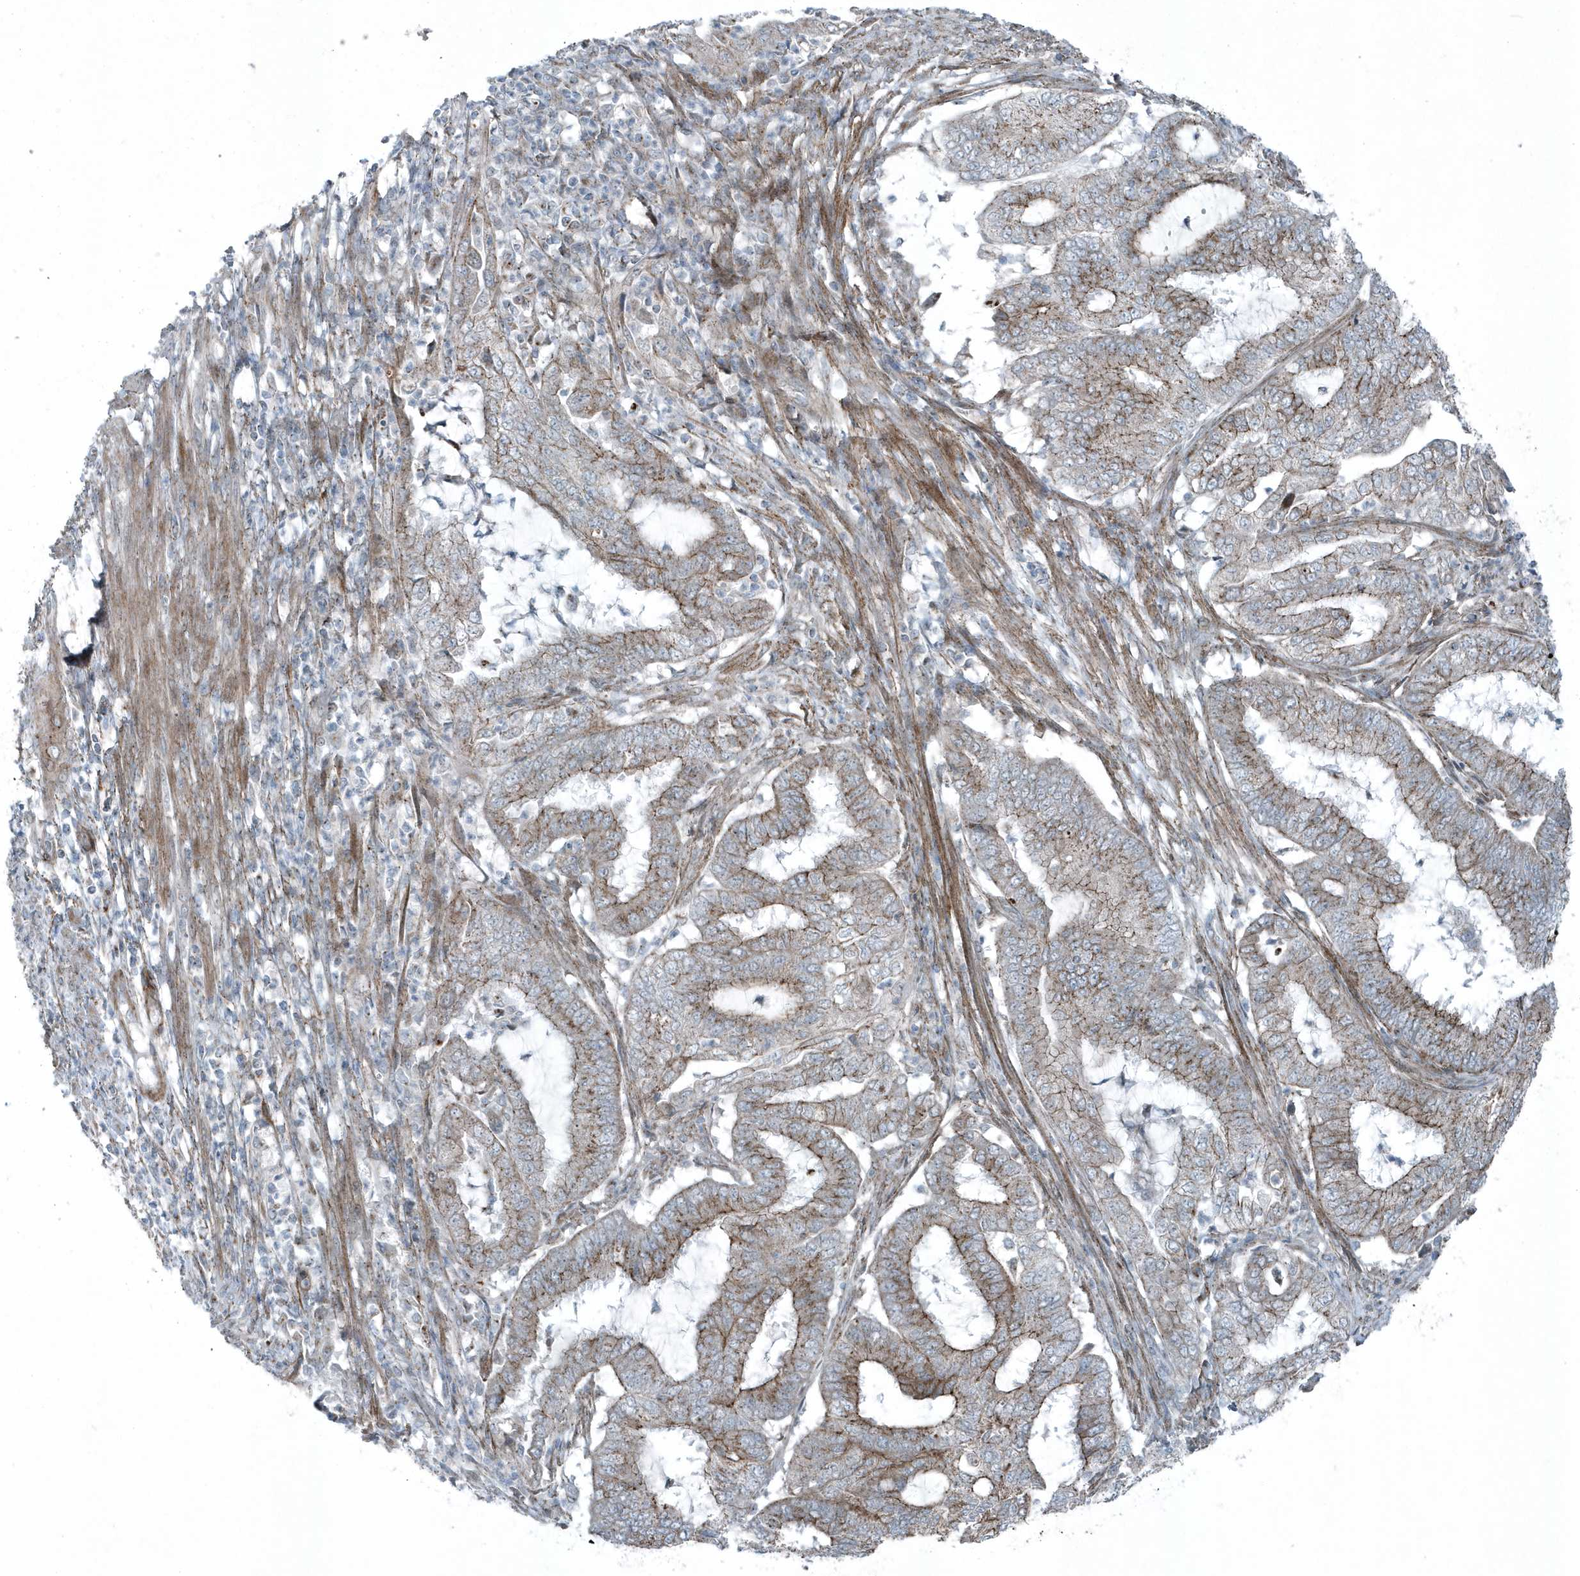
{"staining": {"intensity": "moderate", "quantity": ">75%", "location": "cytoplasmic/membranous"}, "tissue": "endometrial cancer", "cell_type": "Tumor cells", "image_type": "cancer", "snomed": [{"axis": "morphology", "description": "Adenocarcinoma, NOS"}, {"axis": "topography", "description": "Endometrium"}], "caption": "Endometrial adenocarcinoma tissue displays moderate cytoplasmic/membranous expression in about >75% of tumor cells", "gene": "GCC2", "patient": {"sex": "female", "age": 51}}